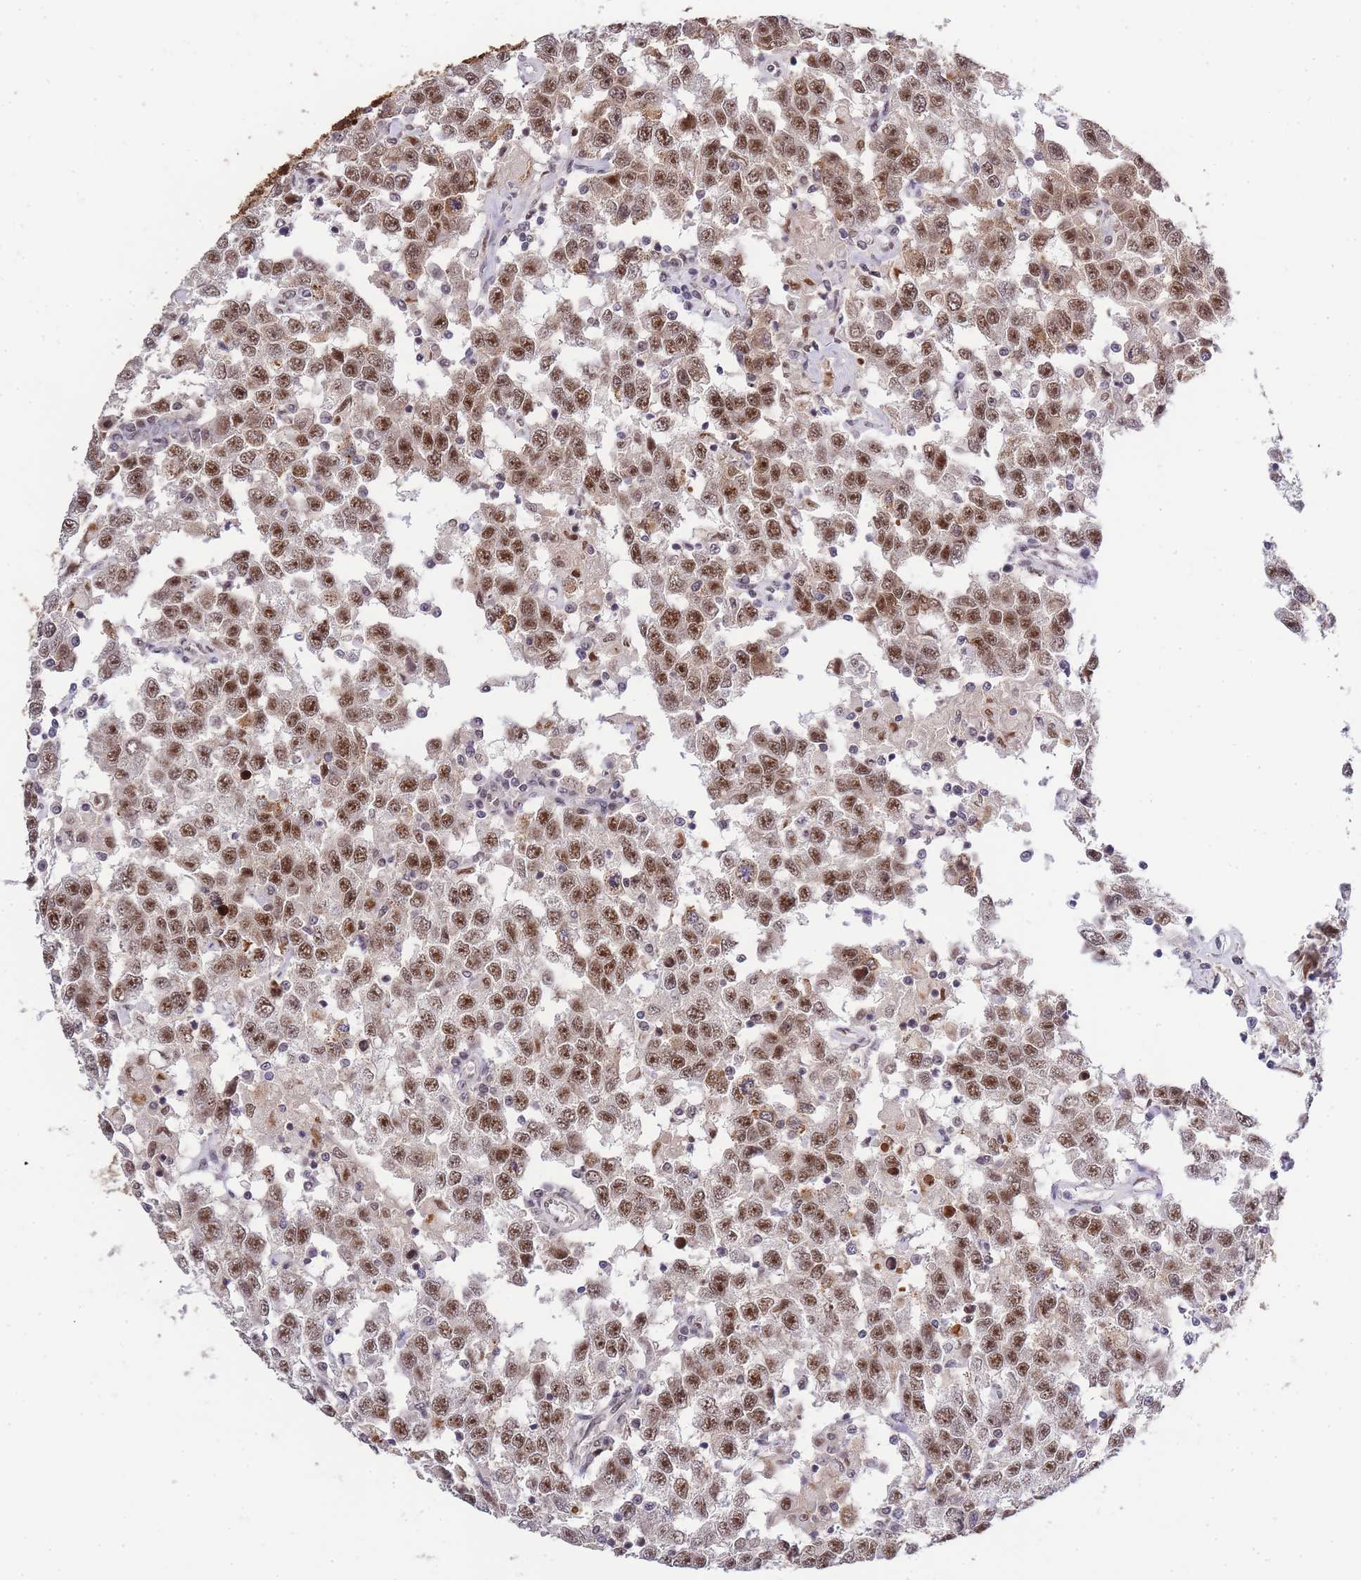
{"staining": {"intensity": "moderate", "quantity": ">75%", "location": "nuclear"}, "tissue": "testis cancer", "cell_type": "Tumor cells", "image_type": "cancer", "snomed": [{"axis": "morphology", "description": "Seminoma, NOS"}, {"axis": "topography", "description": "Testis"}], "caption": "Moderate nuclear staining for a protein is appreciated in approximately >75% of tumor cells of seminoma (testis) using immunohistochemistry (IHC).", "gene": "PRKDC", "patient": {"sex": "male", "age": 41}}